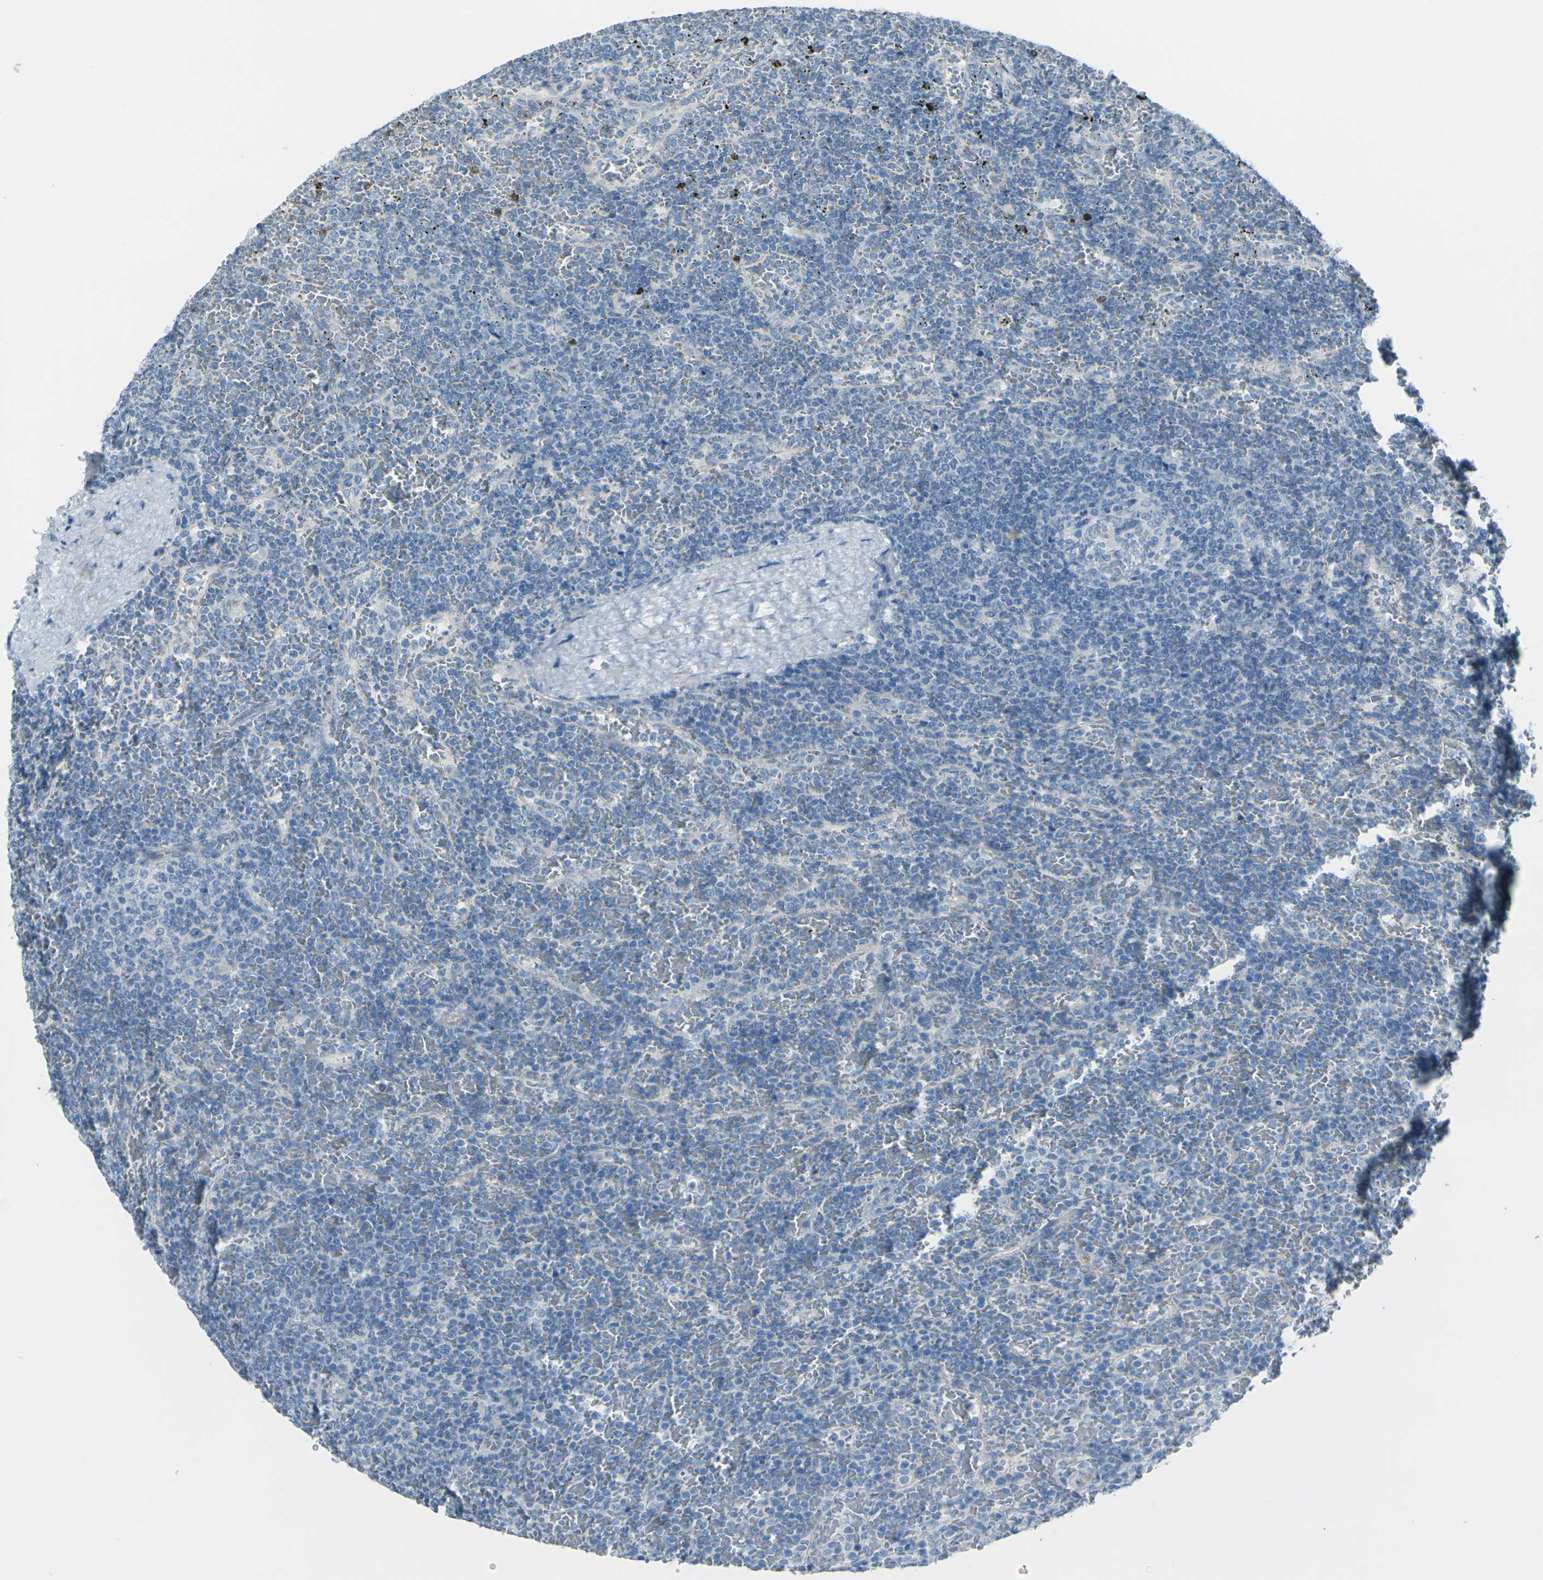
{"staining": {"intensity": "negative", "quantity": "none", "location": "none"}, "tissue": "lymphoma", "cell_type": "Tumor cells", "image_type": "cancer", "snomed": [{"axis": "morphology", "description": "Malignant lymphoma, non-Hodgkin's type, Low grade"}, {"axis": "topography", "description": "Spleen"}], "caption": "Immunohistochemistry photomicrograph of human lymphoma stained for a protein (brown), which demonstrates no staining in tumor cells.", "gene": "ANKRD46", "patient": {"sex": "female", "age": 77}}